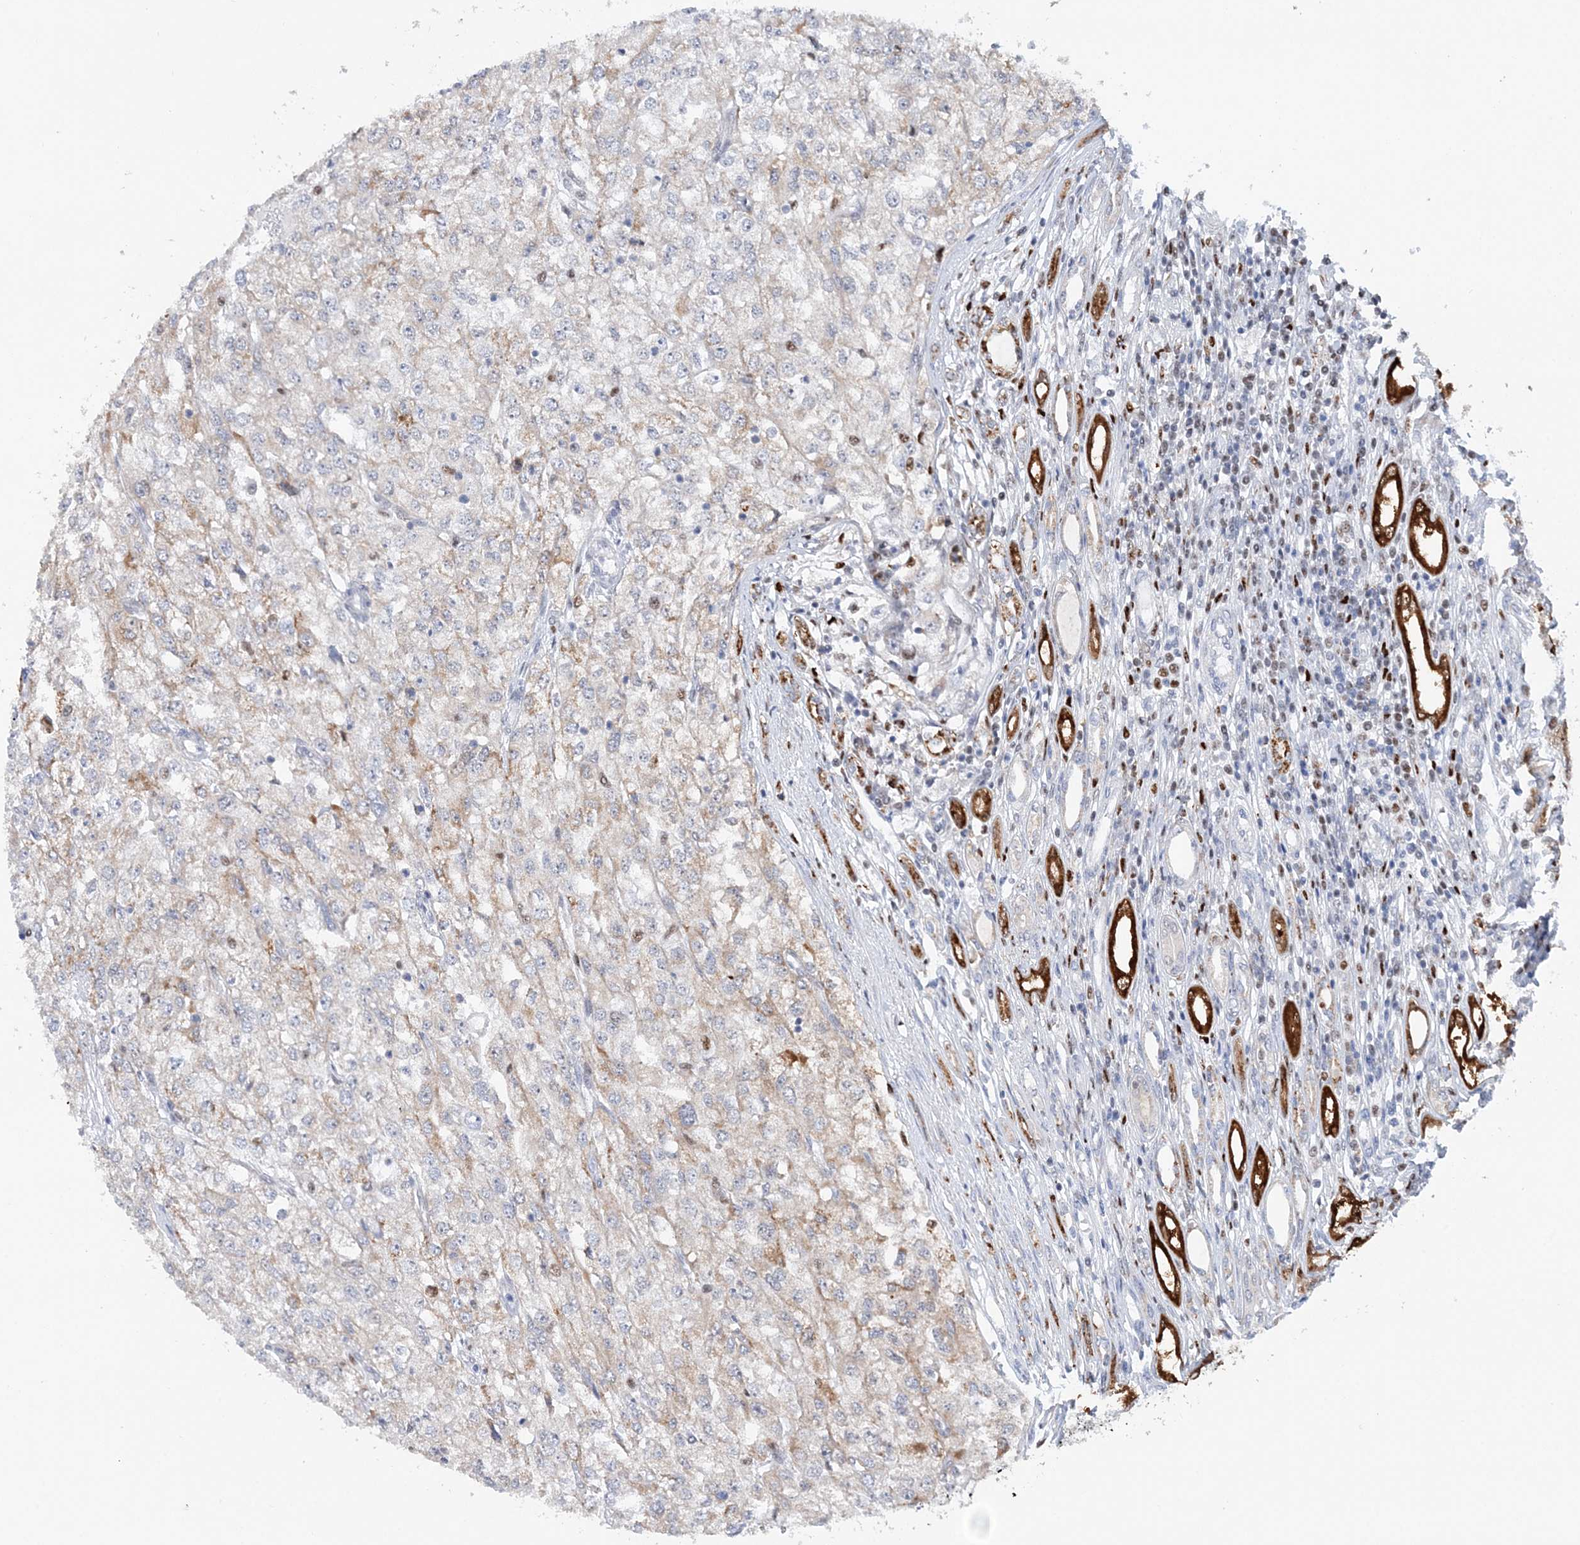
{"staining": {"intensity": "weak", "quantity": "<25%", "location": "cytoplasmic/membranous"}, "tissue": "renal cancer", "cell_type": "Tumor cells", "image_type": "cancer", "snomed": [{"axis": "morphology", "description": "Adenocarcinoma, NOS"}, {"axis": "topography", "description": "Kidney"}], "caption": "A micrograph of human renal cancer (adenocarcinoma) is negative for staining in tumor cells.", "gene": "NIT2", "patient": {"sex": "female", "age": 54}}